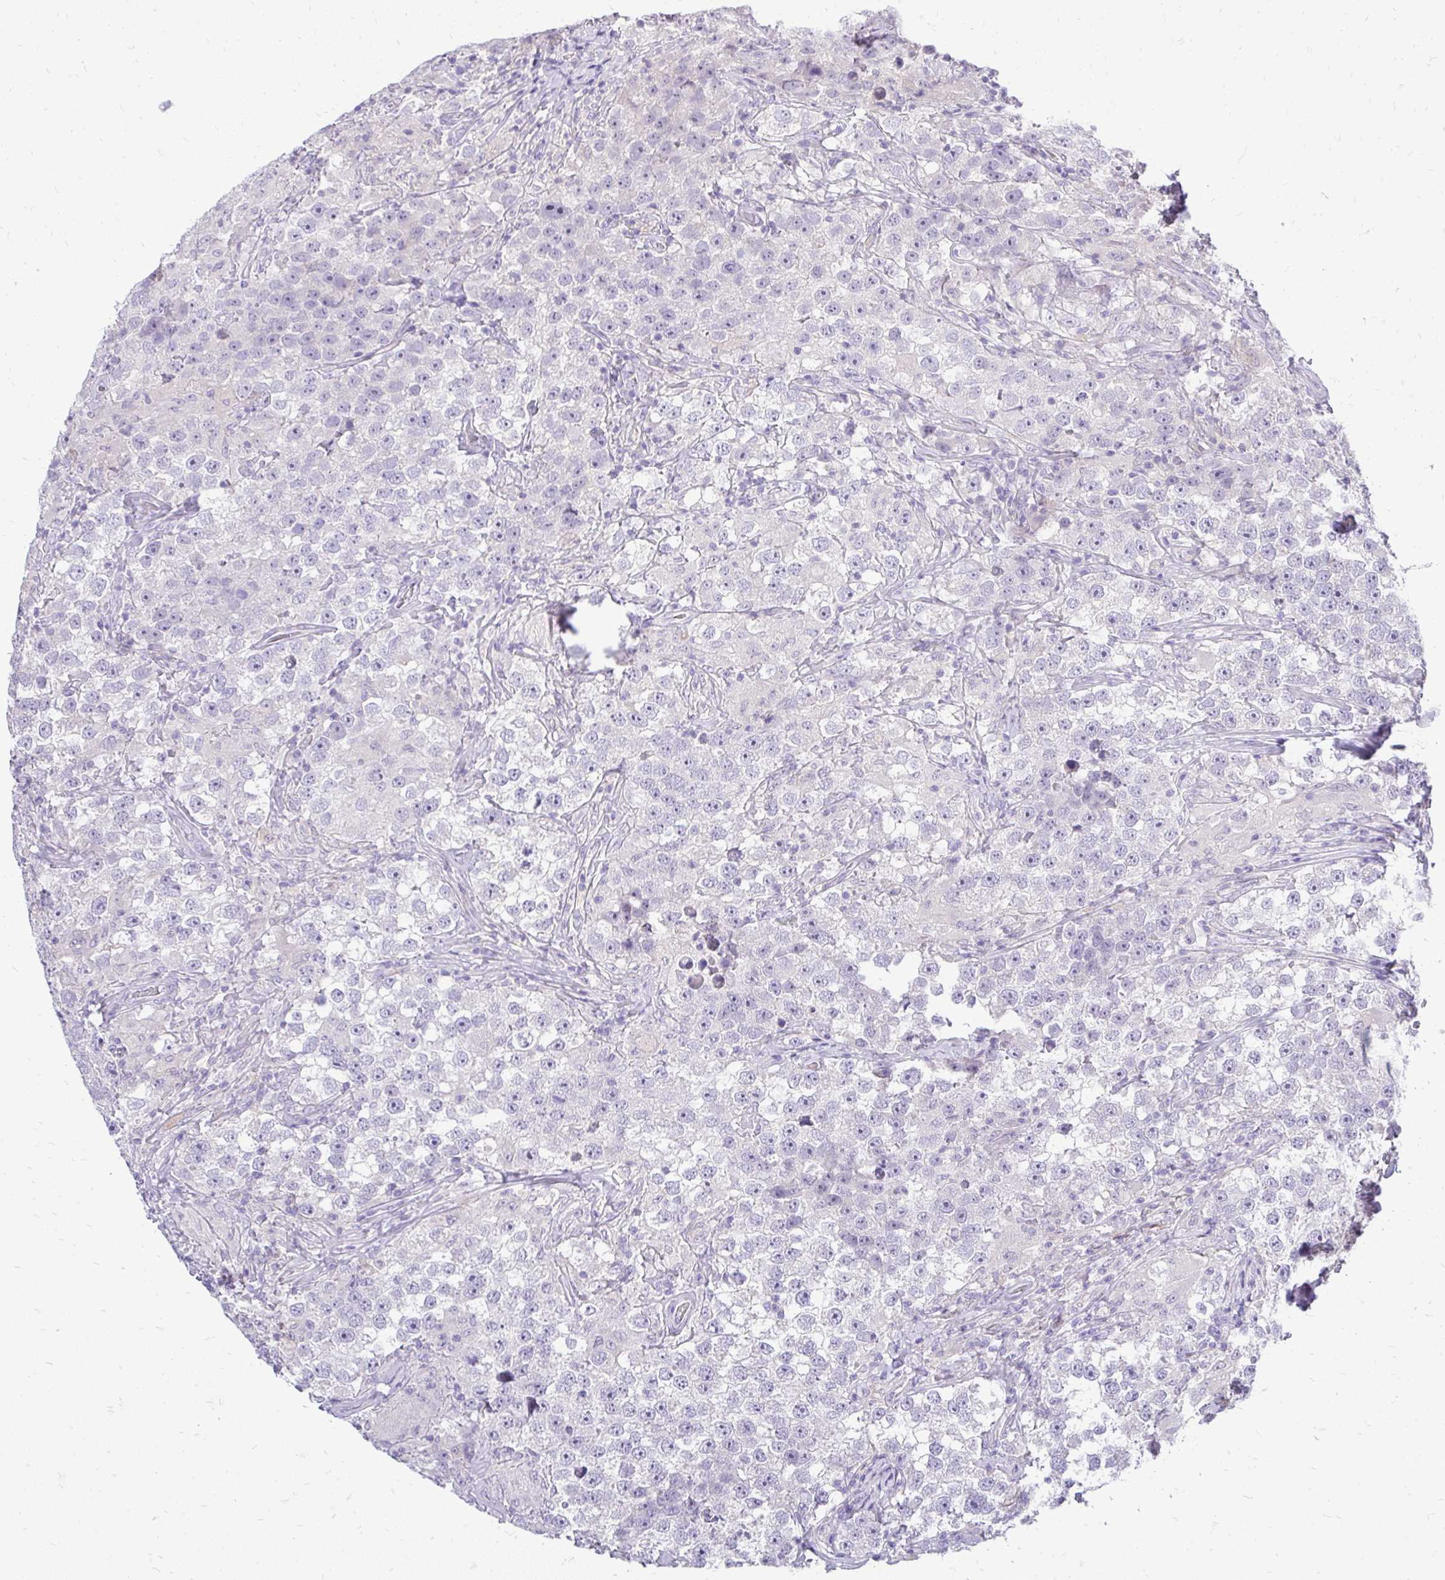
{"staining": {"intensity": "negative", "quantity": "none", "location": "none"}, "tissue": "testis cancer", "cell_type": "Tumor cells", "image_type": "cancer", "snomed": [{"axis": "morphology", "description": "Seminoma, NOS"}, {"axis": "topography", "description": "Testis"}], "caption": "Testis seminoma stained for a protein using immunohistochemistry displays no expression tumor cells.", "gene": "OR8D1", "patient": {"sex": "male", "age": 46}}